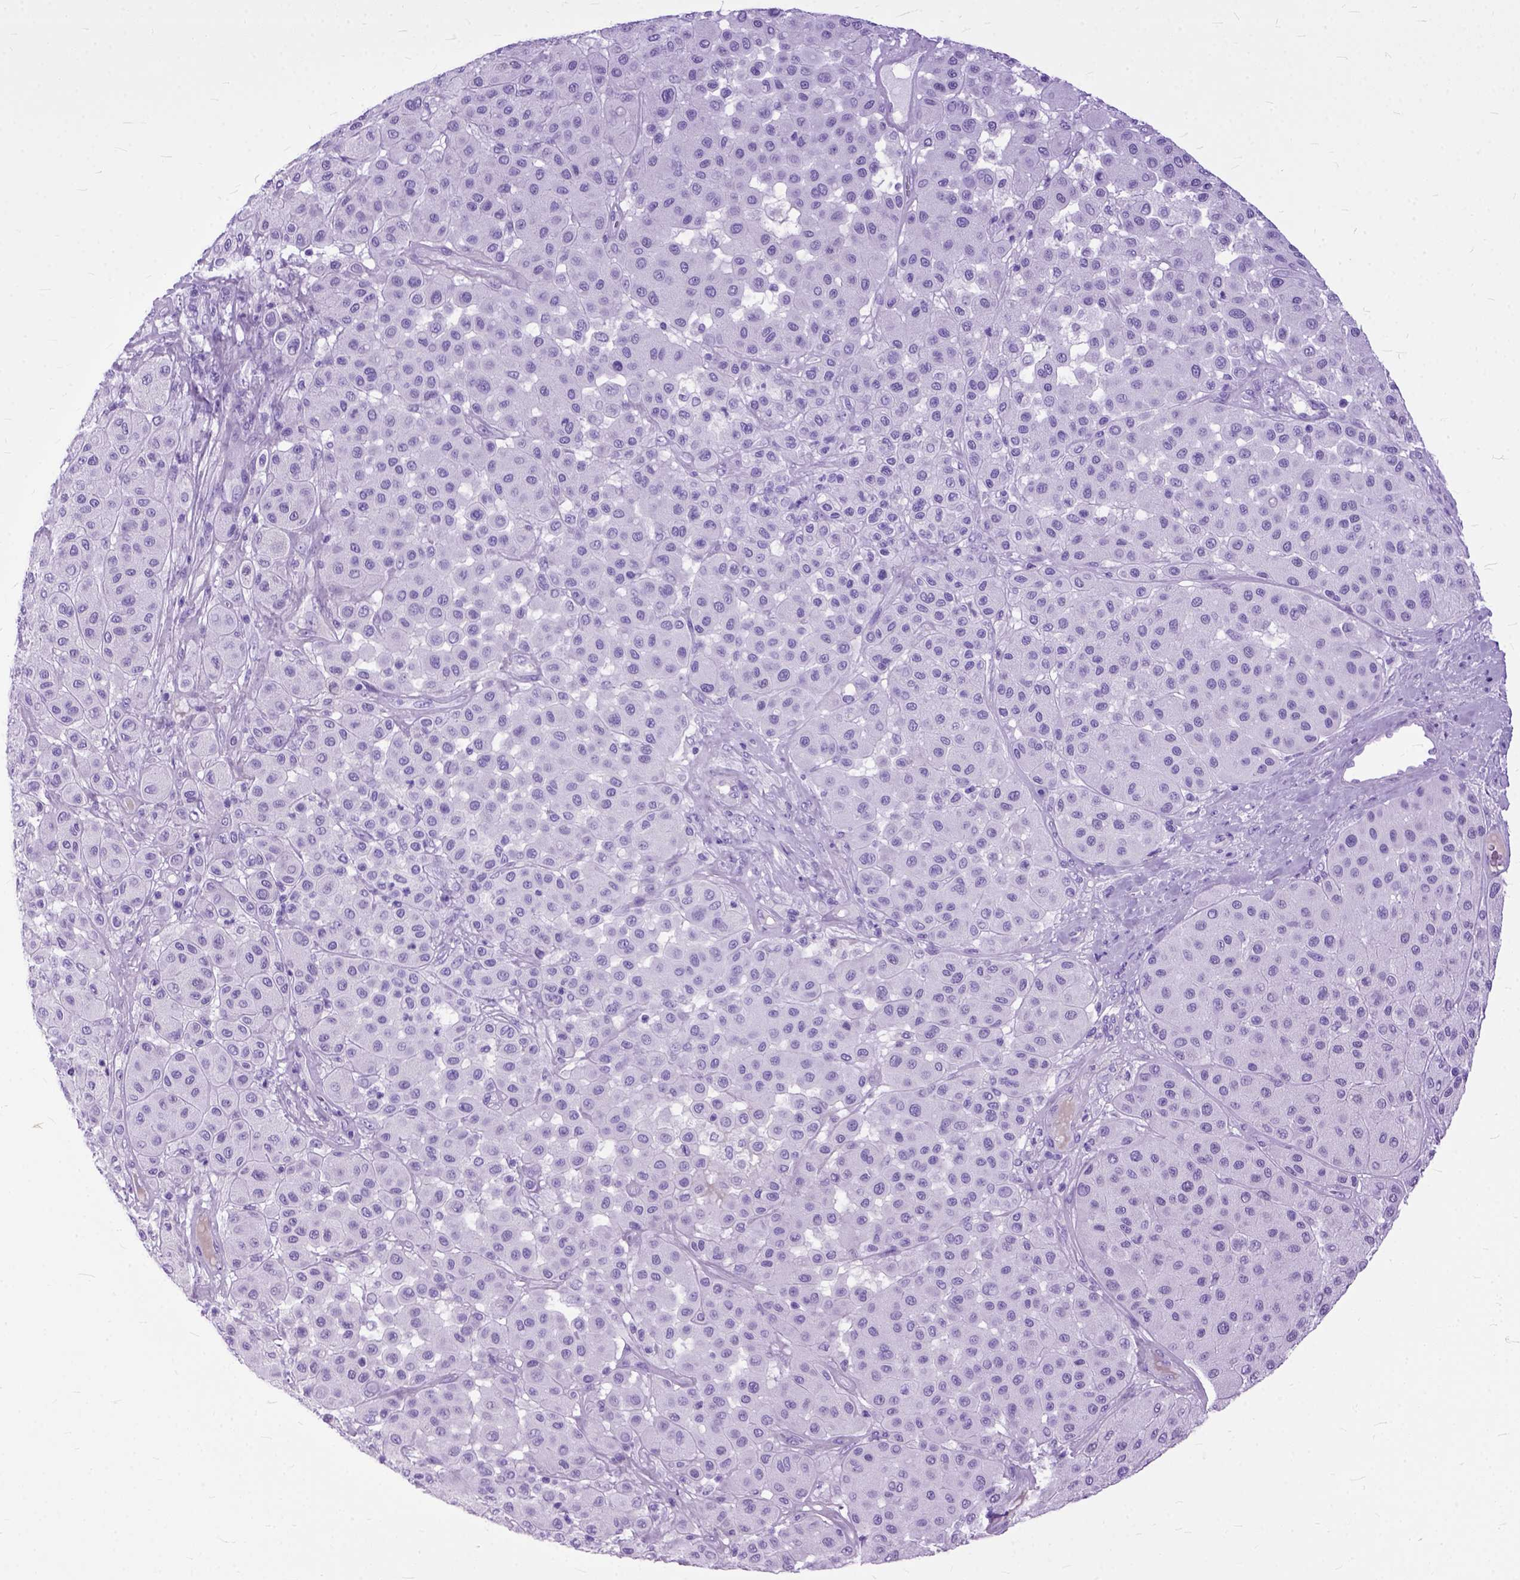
{"staining": {"intensity": "negative", "quantity": "none", "location": "none"}, "tissue": "melanoma", "cell_type": "Tumor cells", "image_type": "cancer", "snomed": [{"axis": "morphology", "description": "Malignant melanoma, Metastatic site"}, {"axis": "topography", "description": "Smooth muscle"}], "caption": "High power microscopy photomicrograph of an immunohistochemistry (IHC) image of melanoma, revealing no significant expression in tumor cells. (Immunohistochemistry, brightfield microscopy, high magnification).", "gene": "GNGT1", "patient": {"sex": "male", "age": 41}}